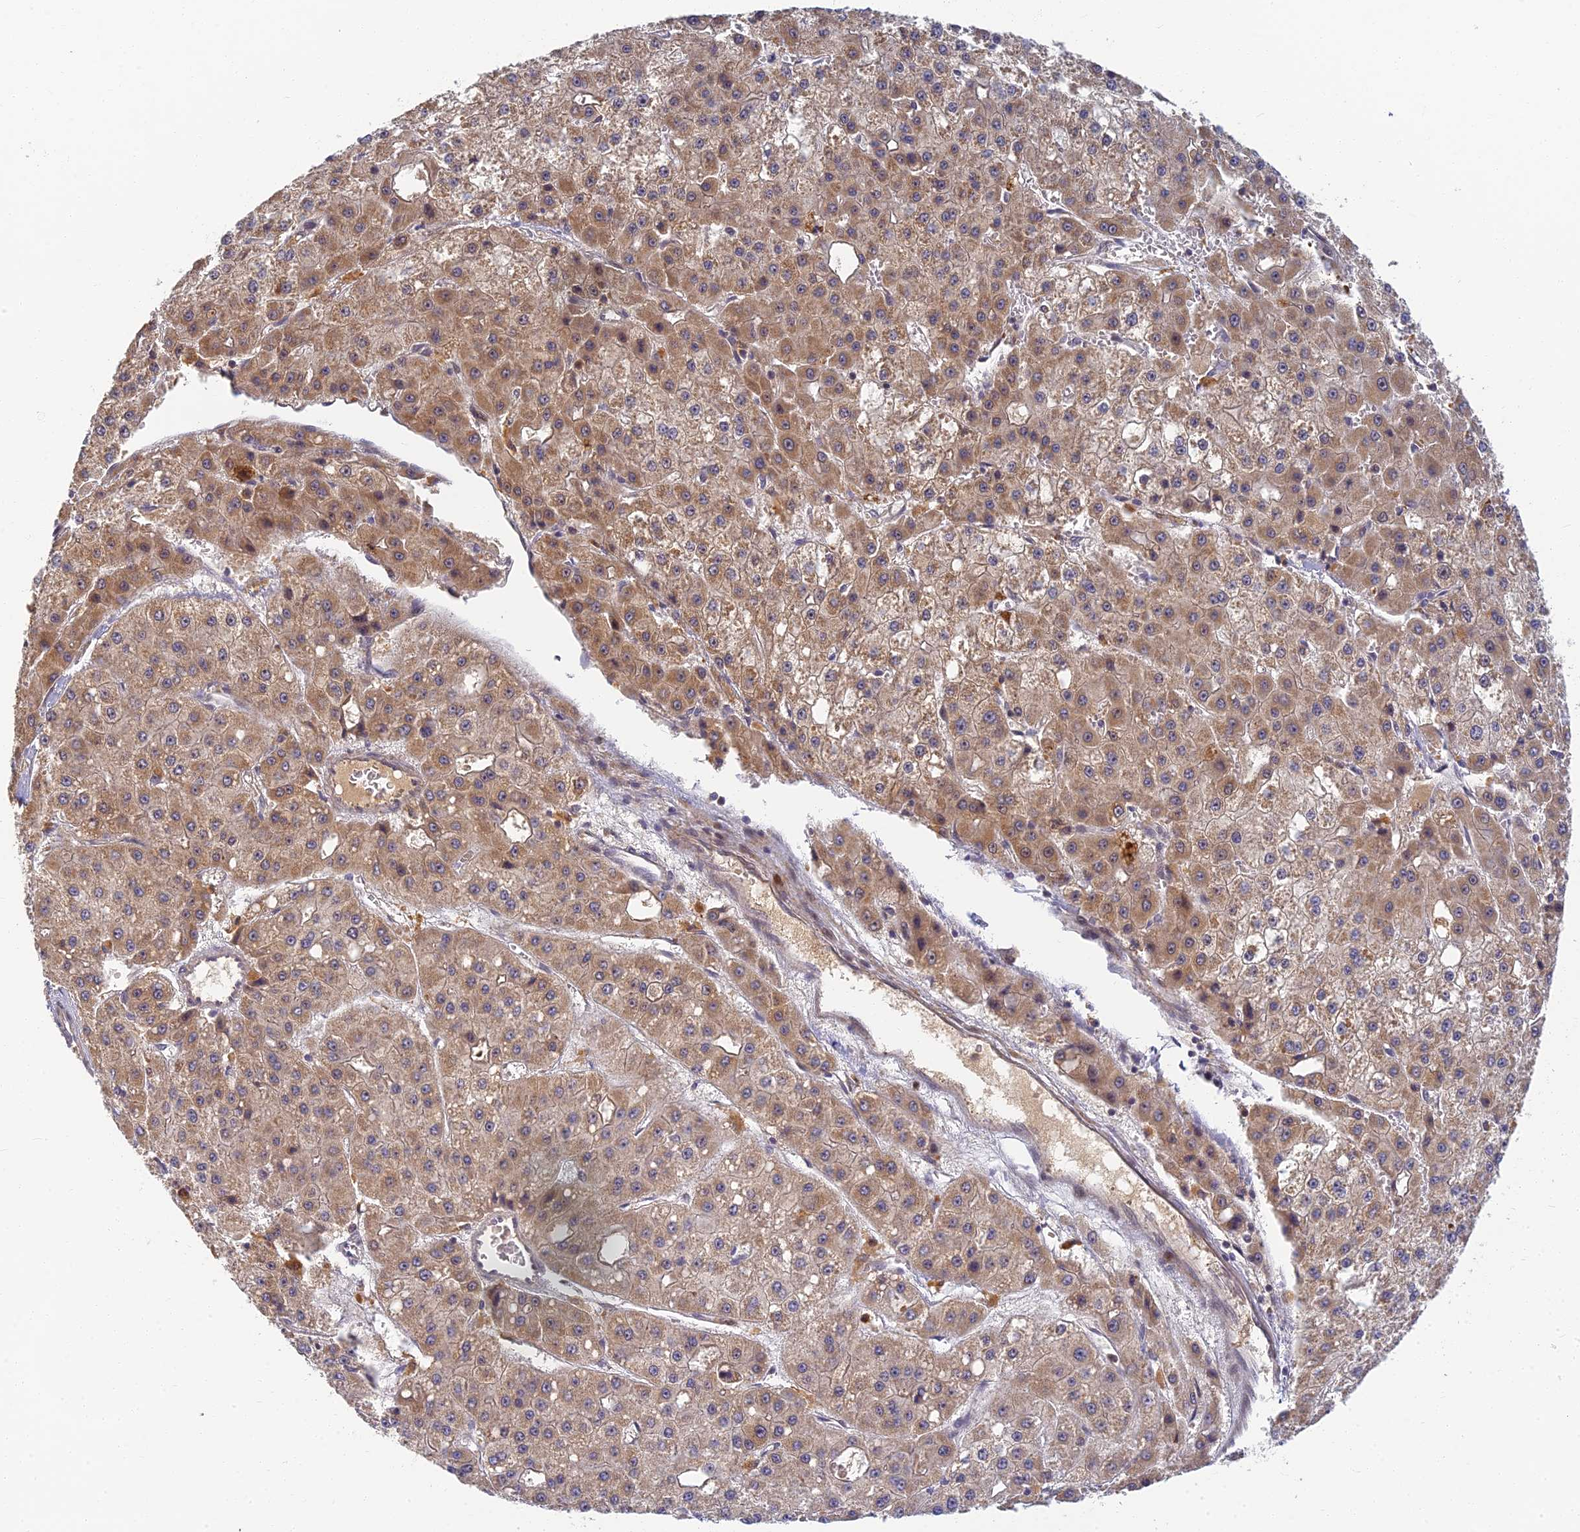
{"staining": {"intensity": "moderate", "quantity": ">75%", "location": "cytoplasmic/membranous"}, "tissue": "liver cancer", "cell_type": "Tumor cells", "image_type": "cancer", "snomed": [{"axis": "morphology", "description": "Carcinoma, Hepatocellular, NOS"}, {"axis": "topography", "description": "Liver"}], "caption": "Human hepatocellular carcinoma (liver) stained with a brown dye reveals moderate cytoplasmic/membranous positive expression in about >75% of tumor cells.", "gene": "RGL3", "patient": {"sex": "male", "age": 47}}